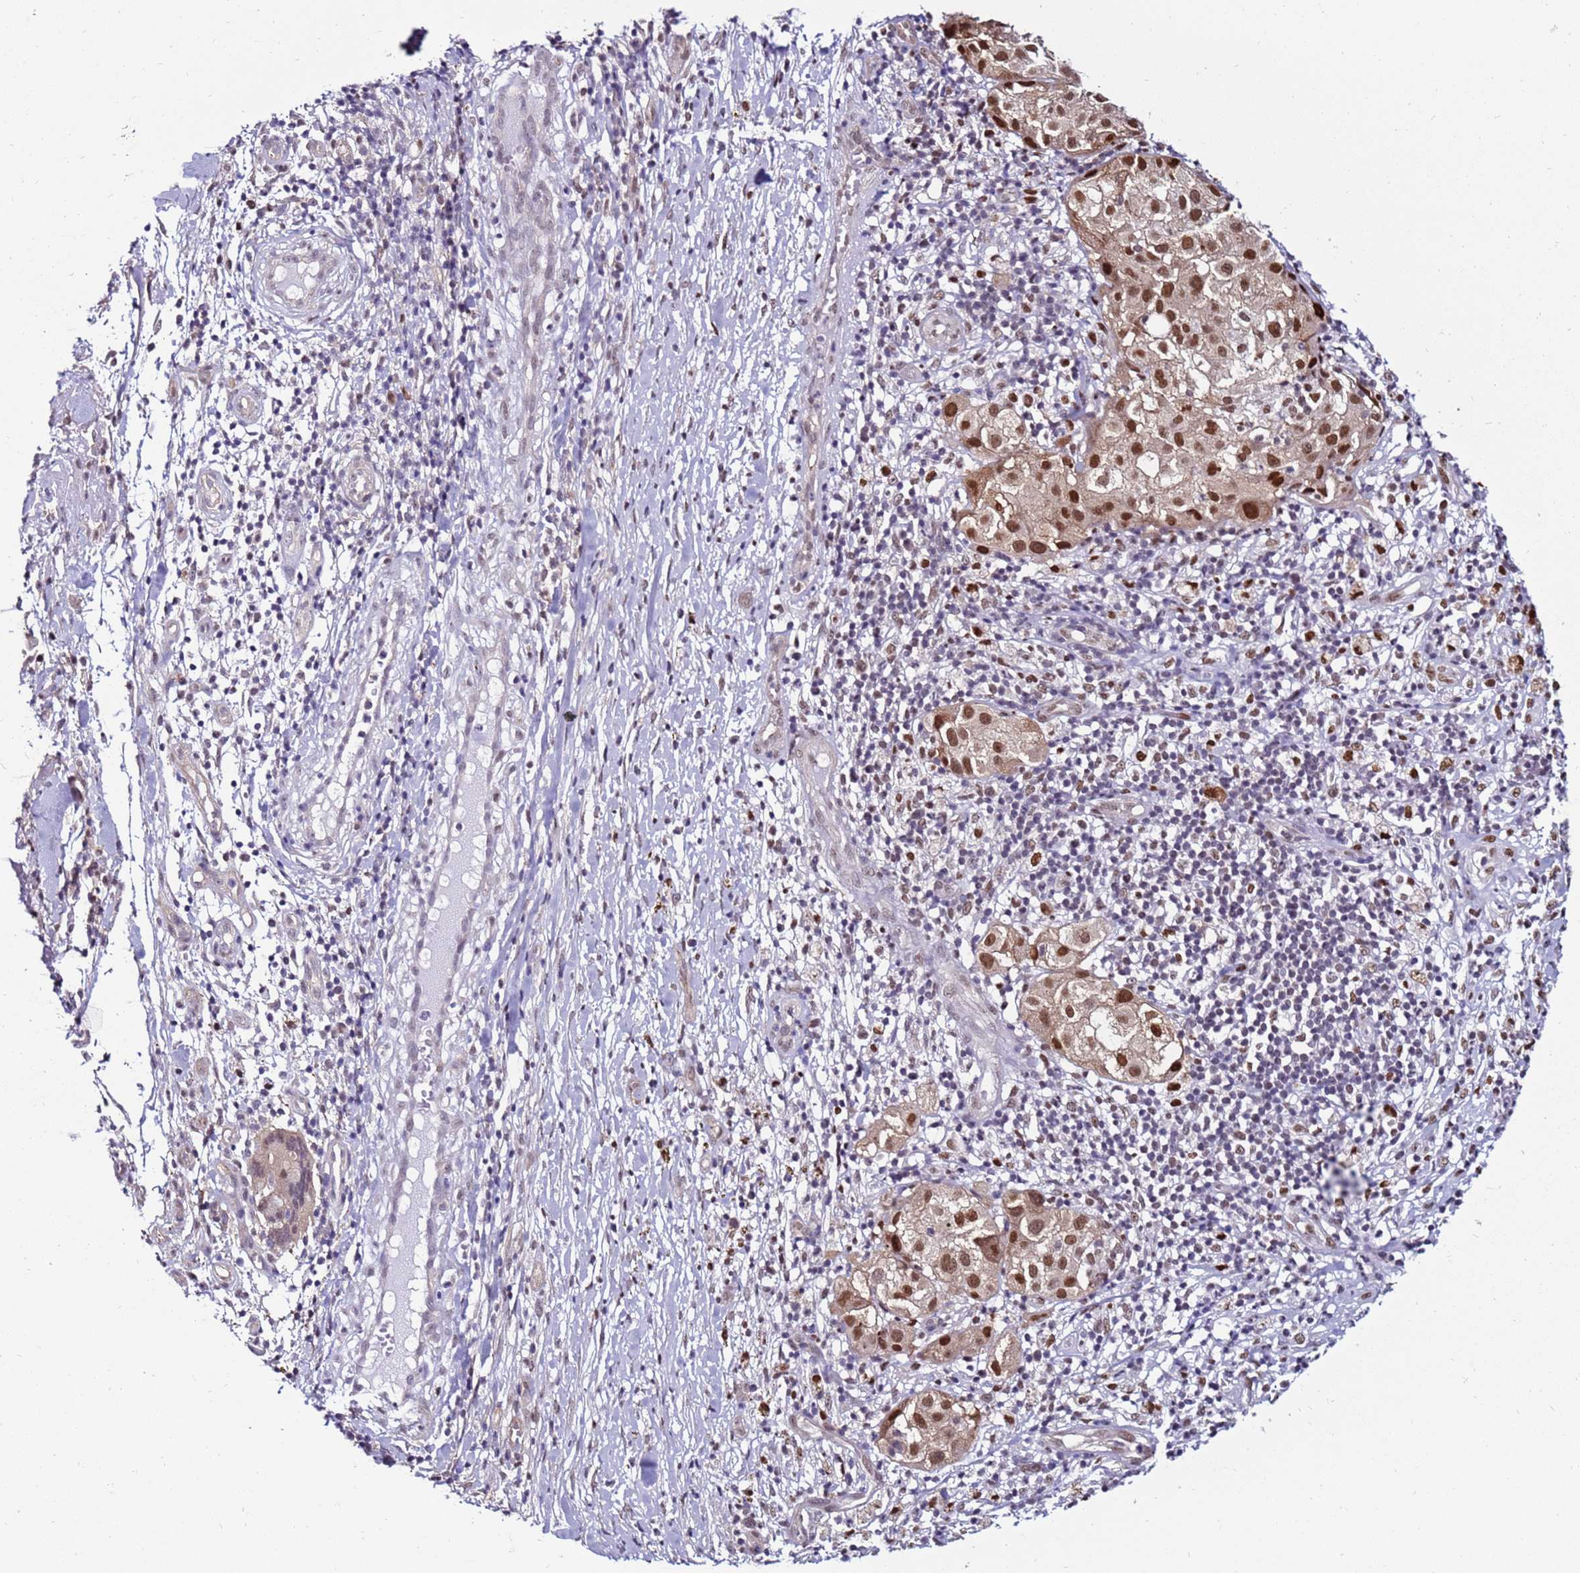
{"staining": {"intensity": "strong", "quantity": ">75%", "location": "nuclear"}, "tissue": "melanoma", "cell_type": "Tumor cells", "image_type": "cancer", "snomed": [{"axis": "morphology", "description": "Normal morphology"}, {"axis": "morphology", "description": "Malignant melanoma, NOS"}, {"axis": "topography", "description": "Skin"}], "caption": "An immunohistochemistry image of neoplastic tissue is shown. Protein staining in brown labels strong nuclear positivity in malignant melanoma within tumor cells.", "gene": "KPNA4", "patient": {"sex": "female", "age": 72}}